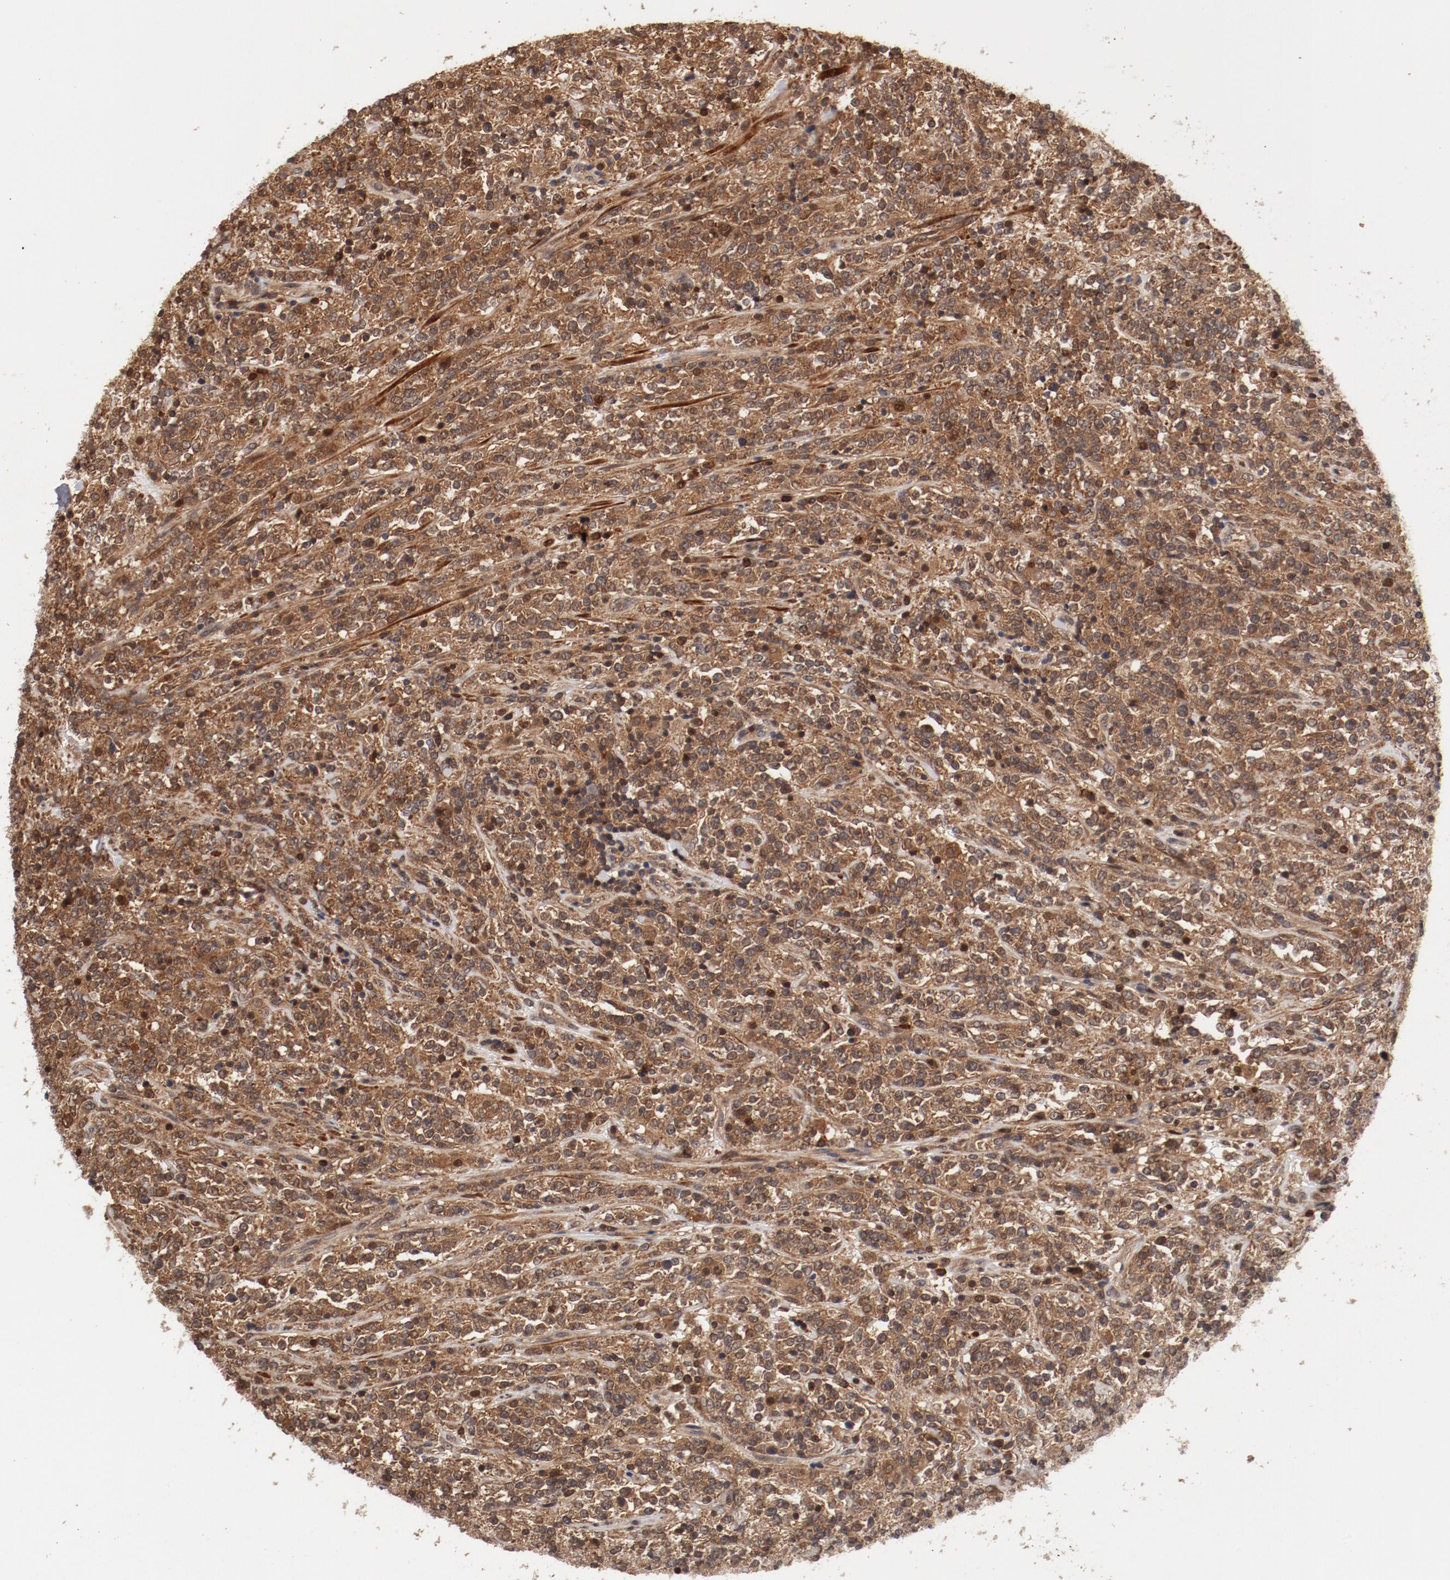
{"staining": {"intensity": "moderate", "quantity": ">75%", "location": "cytoplasmic/membranous"}, "tissue": "lymphoma", "cell_type": "Tumor cells", "image_type": "cancer", "snomed": [{"axis": "morphology", "description": "Malignant lymphoma, non-Hodgkin's type, High grade"}, {"axis": "topography", "description": "Soft tissue"}], "caption": "Protein staining of lymphoma tissue demonstrates moderate cytoplasmic/membranous expression in about >75% of tumor cells. (Brightfield microscopy of DAB IHC at high magnification).", "gene": "GUF1", "patient": {"sex": "male", "age": 18}}